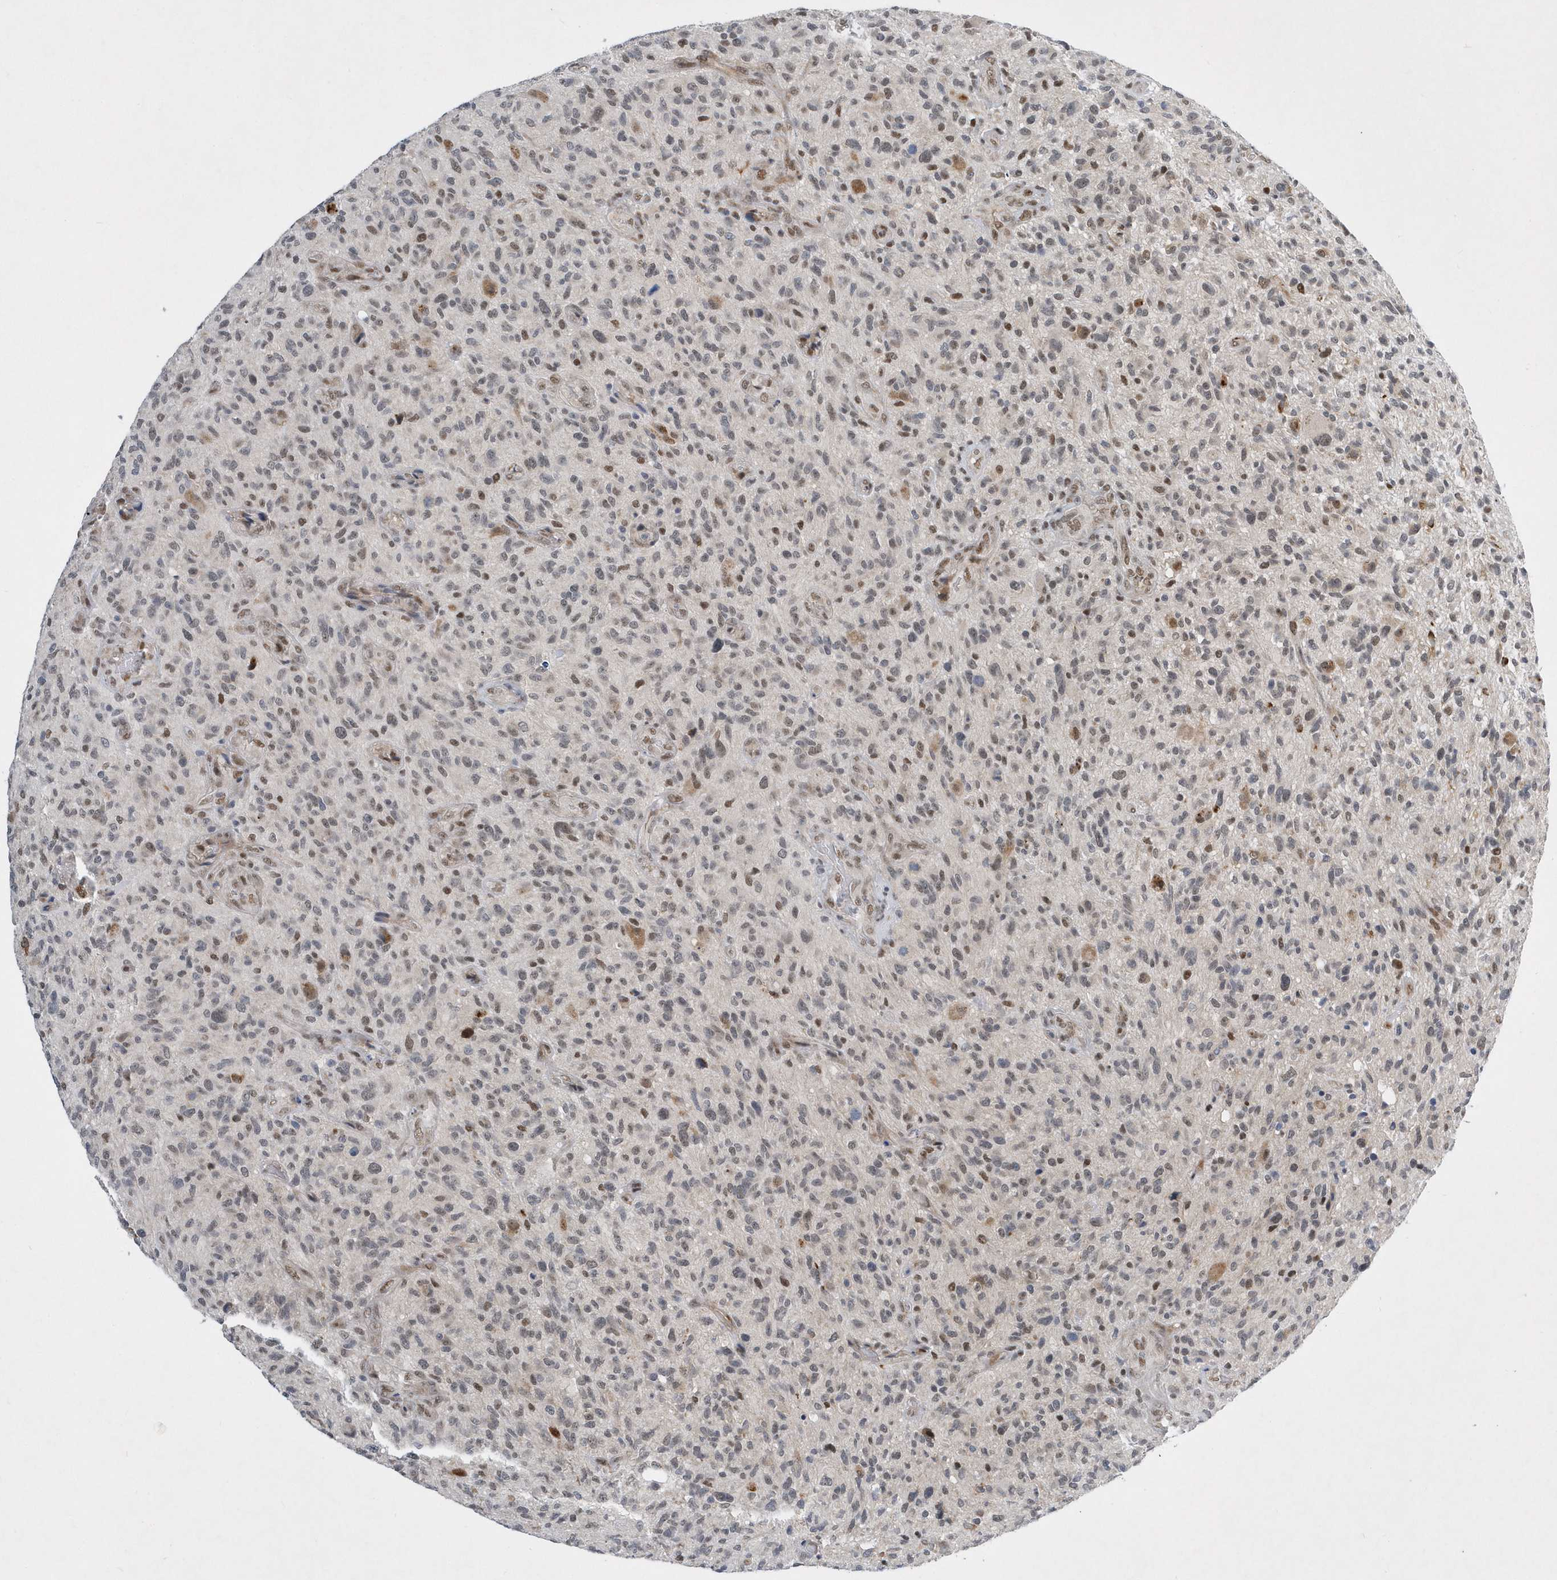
{"staining": {"intensity": "weak", "quantity": "25%-75%", "location": "nuclear"}, "tissue": "glioma", "cell_type": "Tumor cells", "image_type": "cancer", "snomed": [{"axis": "morphology", "description": "Glioma, malignant, High grade"}, {"axis": "topography", "description": "Brain"}], "caption": "Glioma stained with immunohistochemistry (IHC) shows weak nuclear expression in about 25%-75% of tumor cells.", "gene": "FAM217A", "patient": {"sex": "male", "age": 47}}